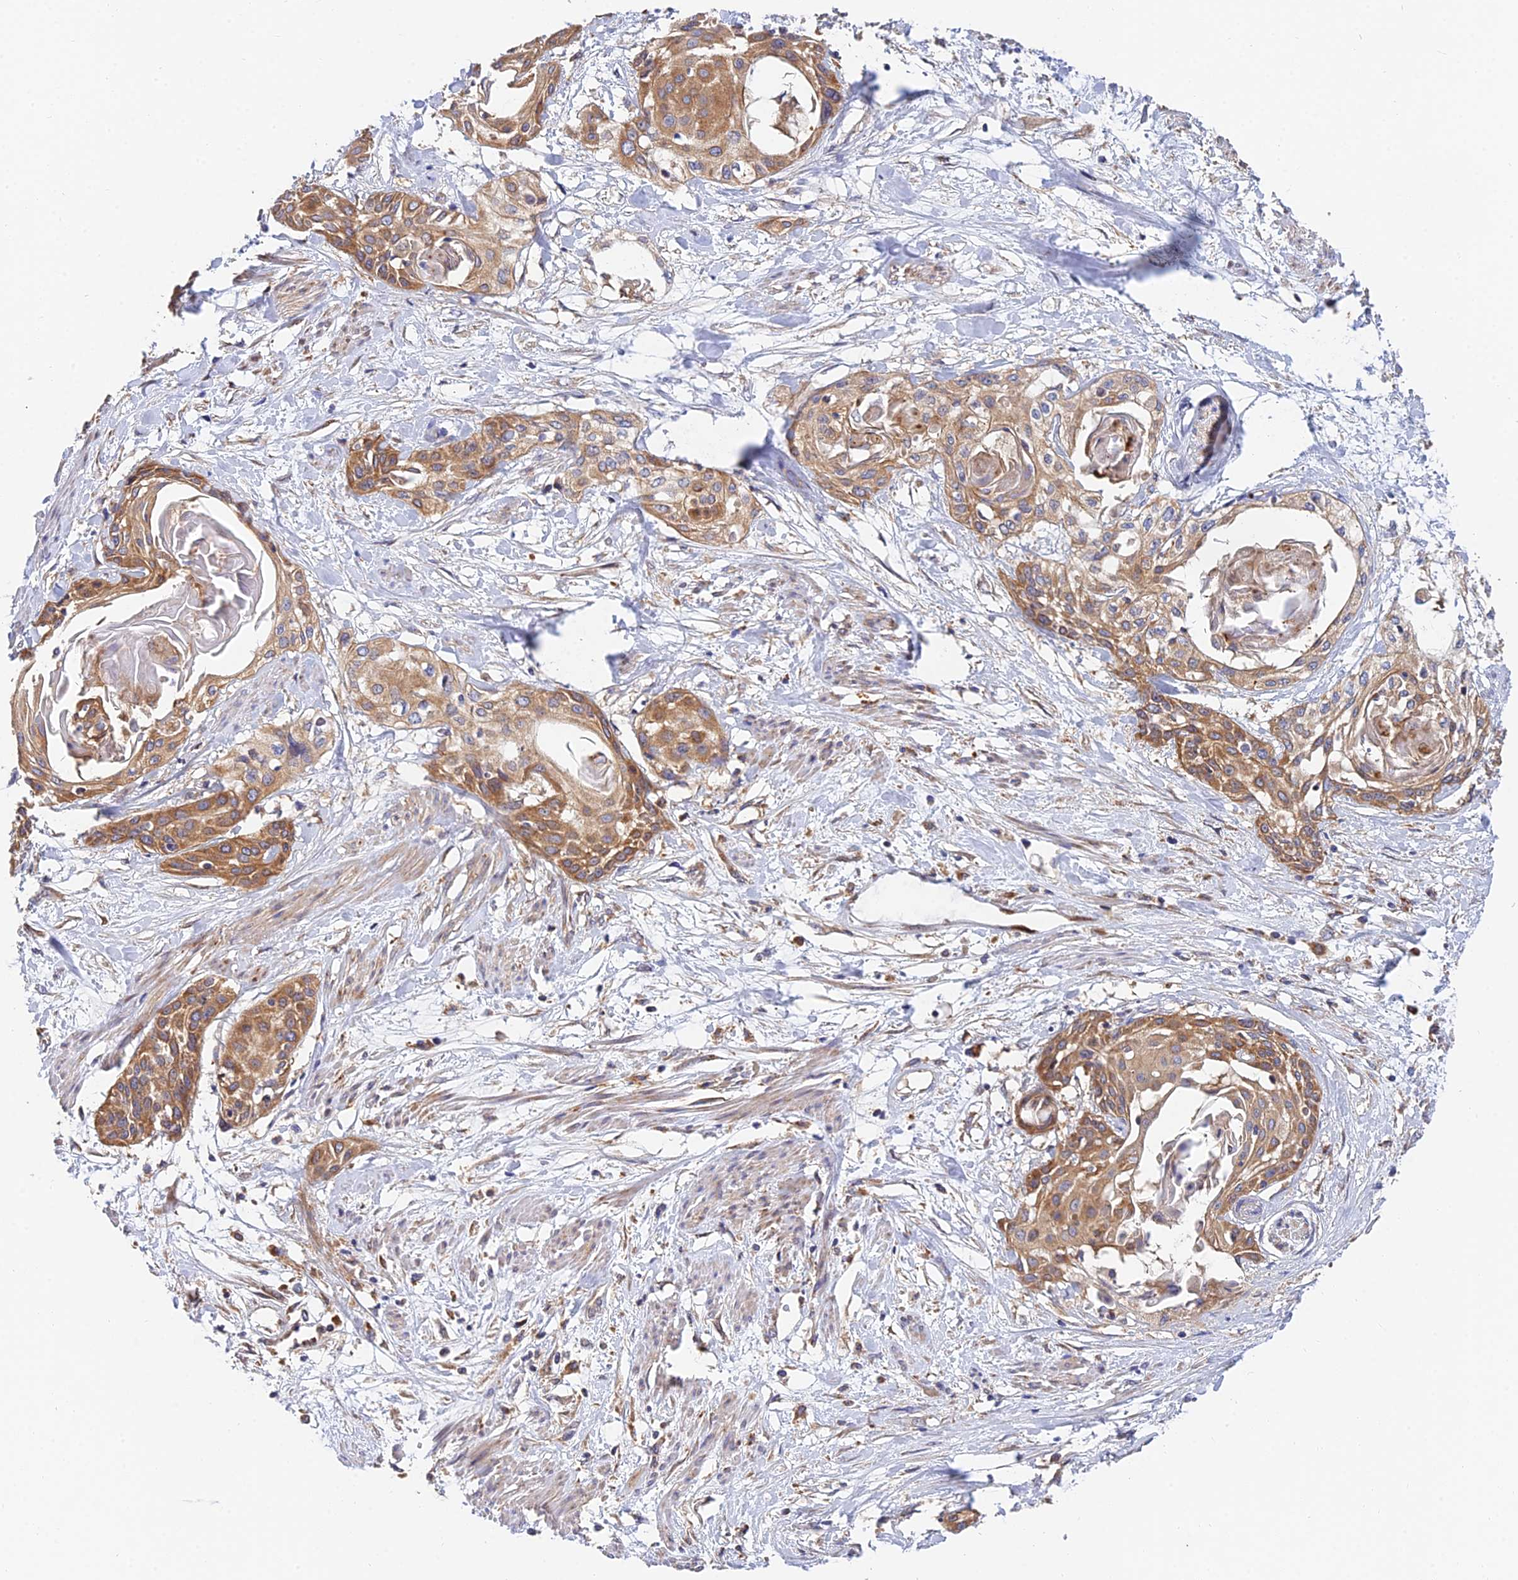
{"staining": {"intensity": "moderate", "quantity": ">75%", "location": "cytoplasmic/membranous"}, "tissue": "cervical cancer", "cell_type": "Tumor cells", "image_type": "cancer", "snomed": [{"axis": "morphology", "description": "Squamous cell carcinoma, NOS"}, {"axis": "topography", "description": "Cervix"}], "caption": "A high-resolution micrograph shows immunohistochemistry (IHC) staining of cervical squamous cell carcinoma, which shows moderate cytoplasmic/membranous expression in approximately >75% of tumor cells. (DAB (3,3'-diaminobenzidine) IHC with brightfield microscopy, high magnification).", "gene": "PODNL1", "patient": {"sex": "female", "age": 57}}